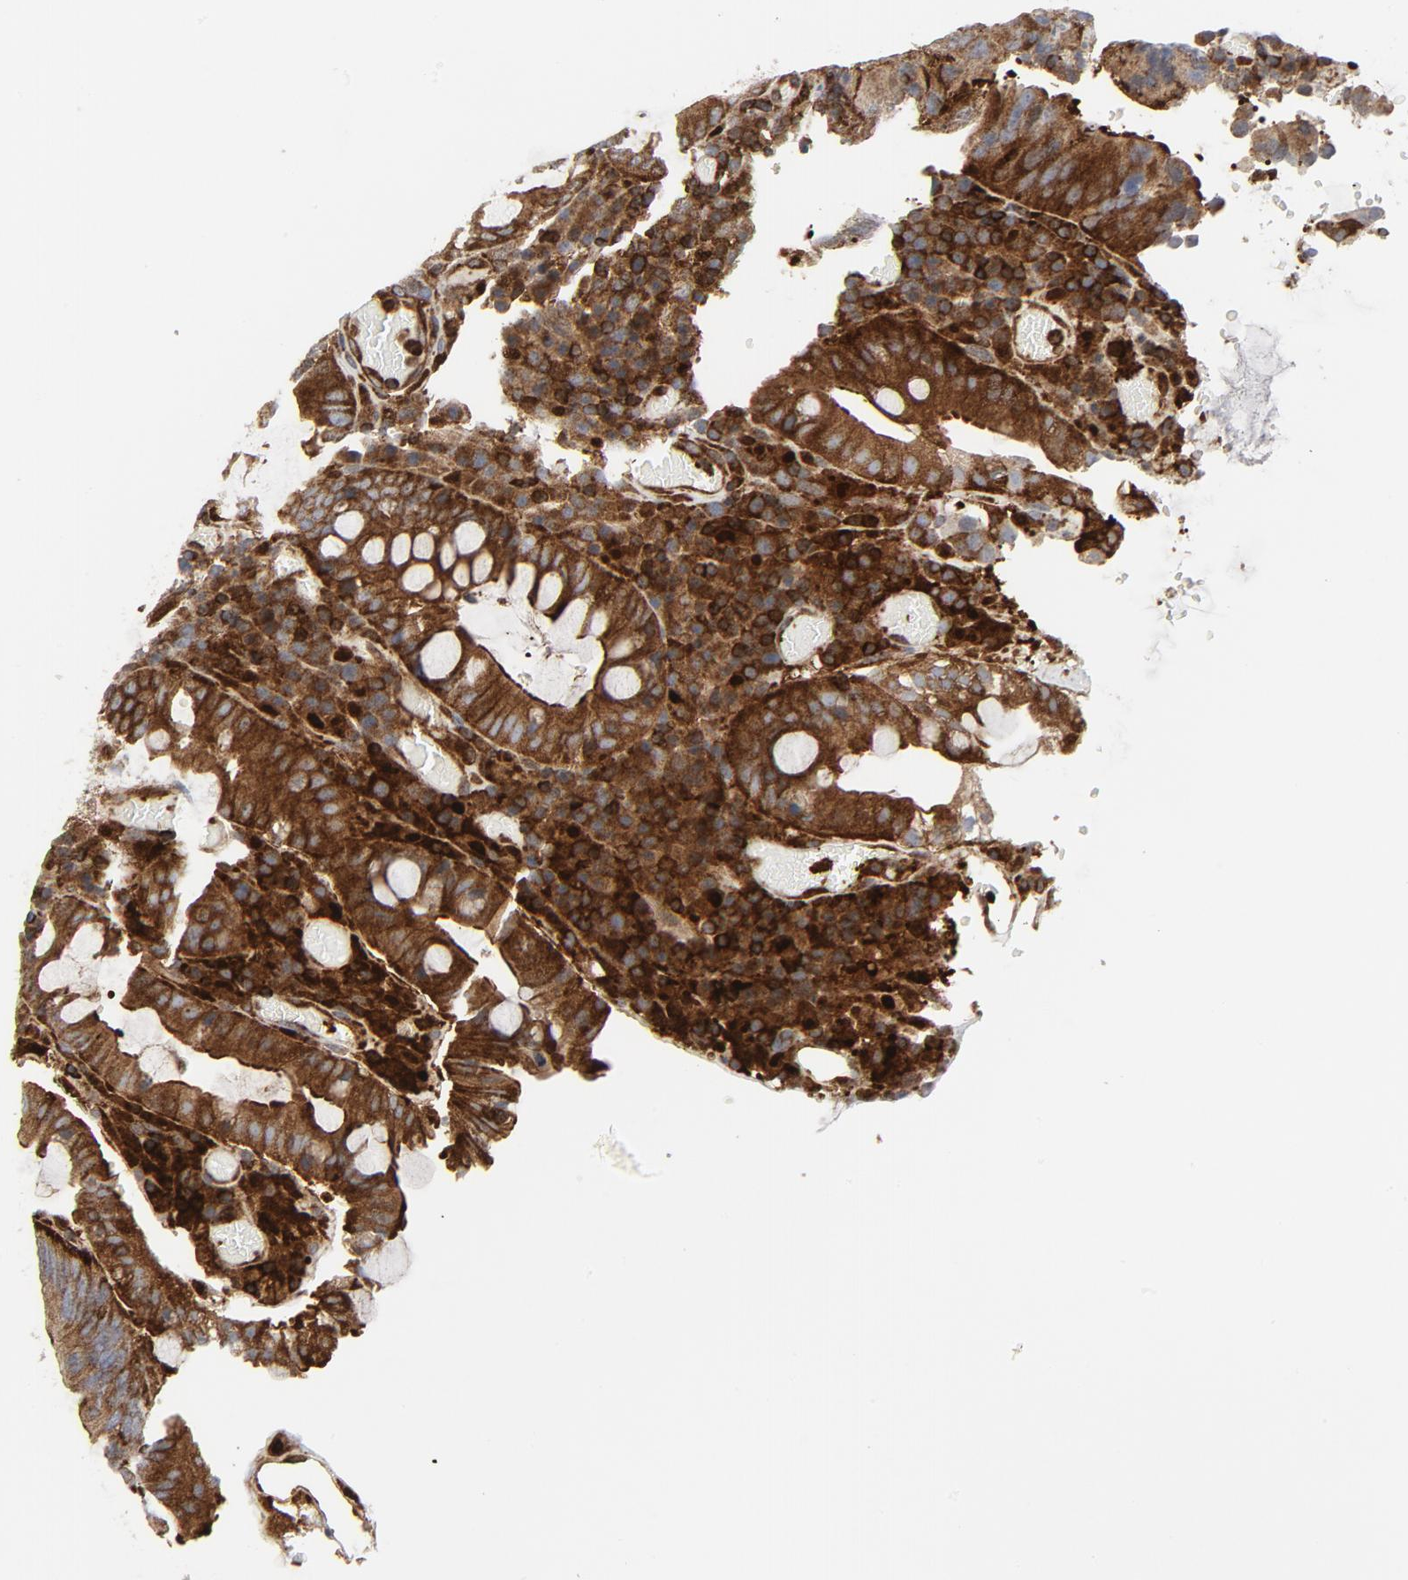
{"staining": {"intensity": "strong", "quantity": ">75%", "location": "cytoplasmic/membranous"}, "tissue": "colorectal cancer", "cell_type": "Tumor cells", "image_type": "cancer", "snomed": [{"axis": "morphology", "description": "Normal tissue, NOS"}, {"axis": "morphology", "description": "Adenocarcinoma, NOS"}, {"axis": "topography", "description": "Colon"}], "caption": "A brown stain highlights strong cytoplasmic/membranous expression of a protein in human colorectal cancer (adenocarcinoma) tumor cells.", "gene": "YES1", "patient": {"sex": "female", "age": 78}}